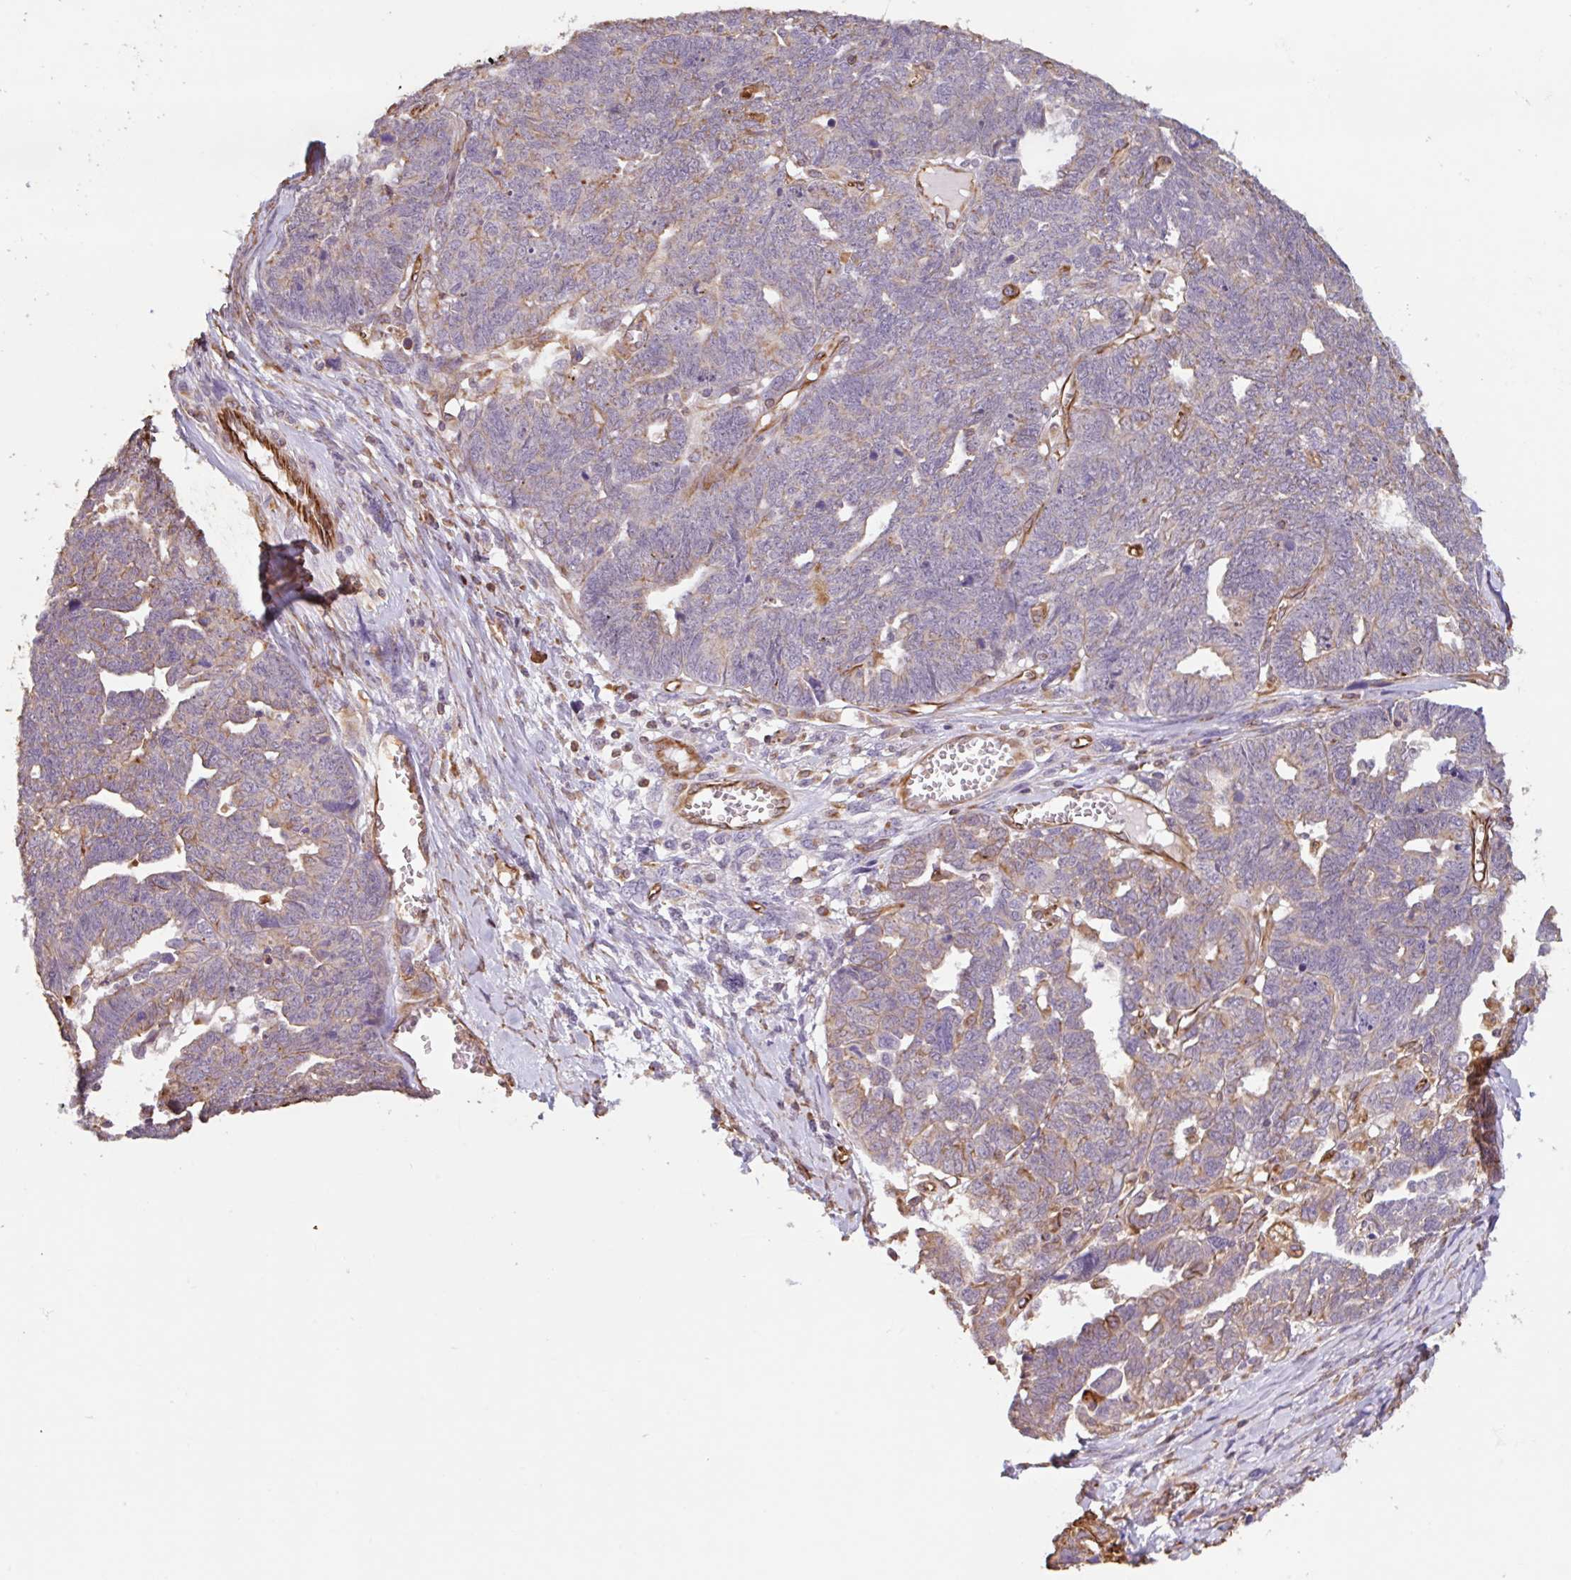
{"staining": {"intensity": "weak", "quantity": "<25%", "location": "cytoplasmic/membranous"}, "tissue": "ovarian cancer", "cell_type": "Tumor cells", "image_type": "cancer", "snomed": [{"axis": "morphology", "description": "Cystadenocarcinoma, serous, NOS"}, {"axis": "topography", "description": "Ovary"}], "caption": "Tumor cells are negative for protein expression in human ovarian cancer.", "gene": "ZNF790", "patient": {"sex": "female", "age": 79}}